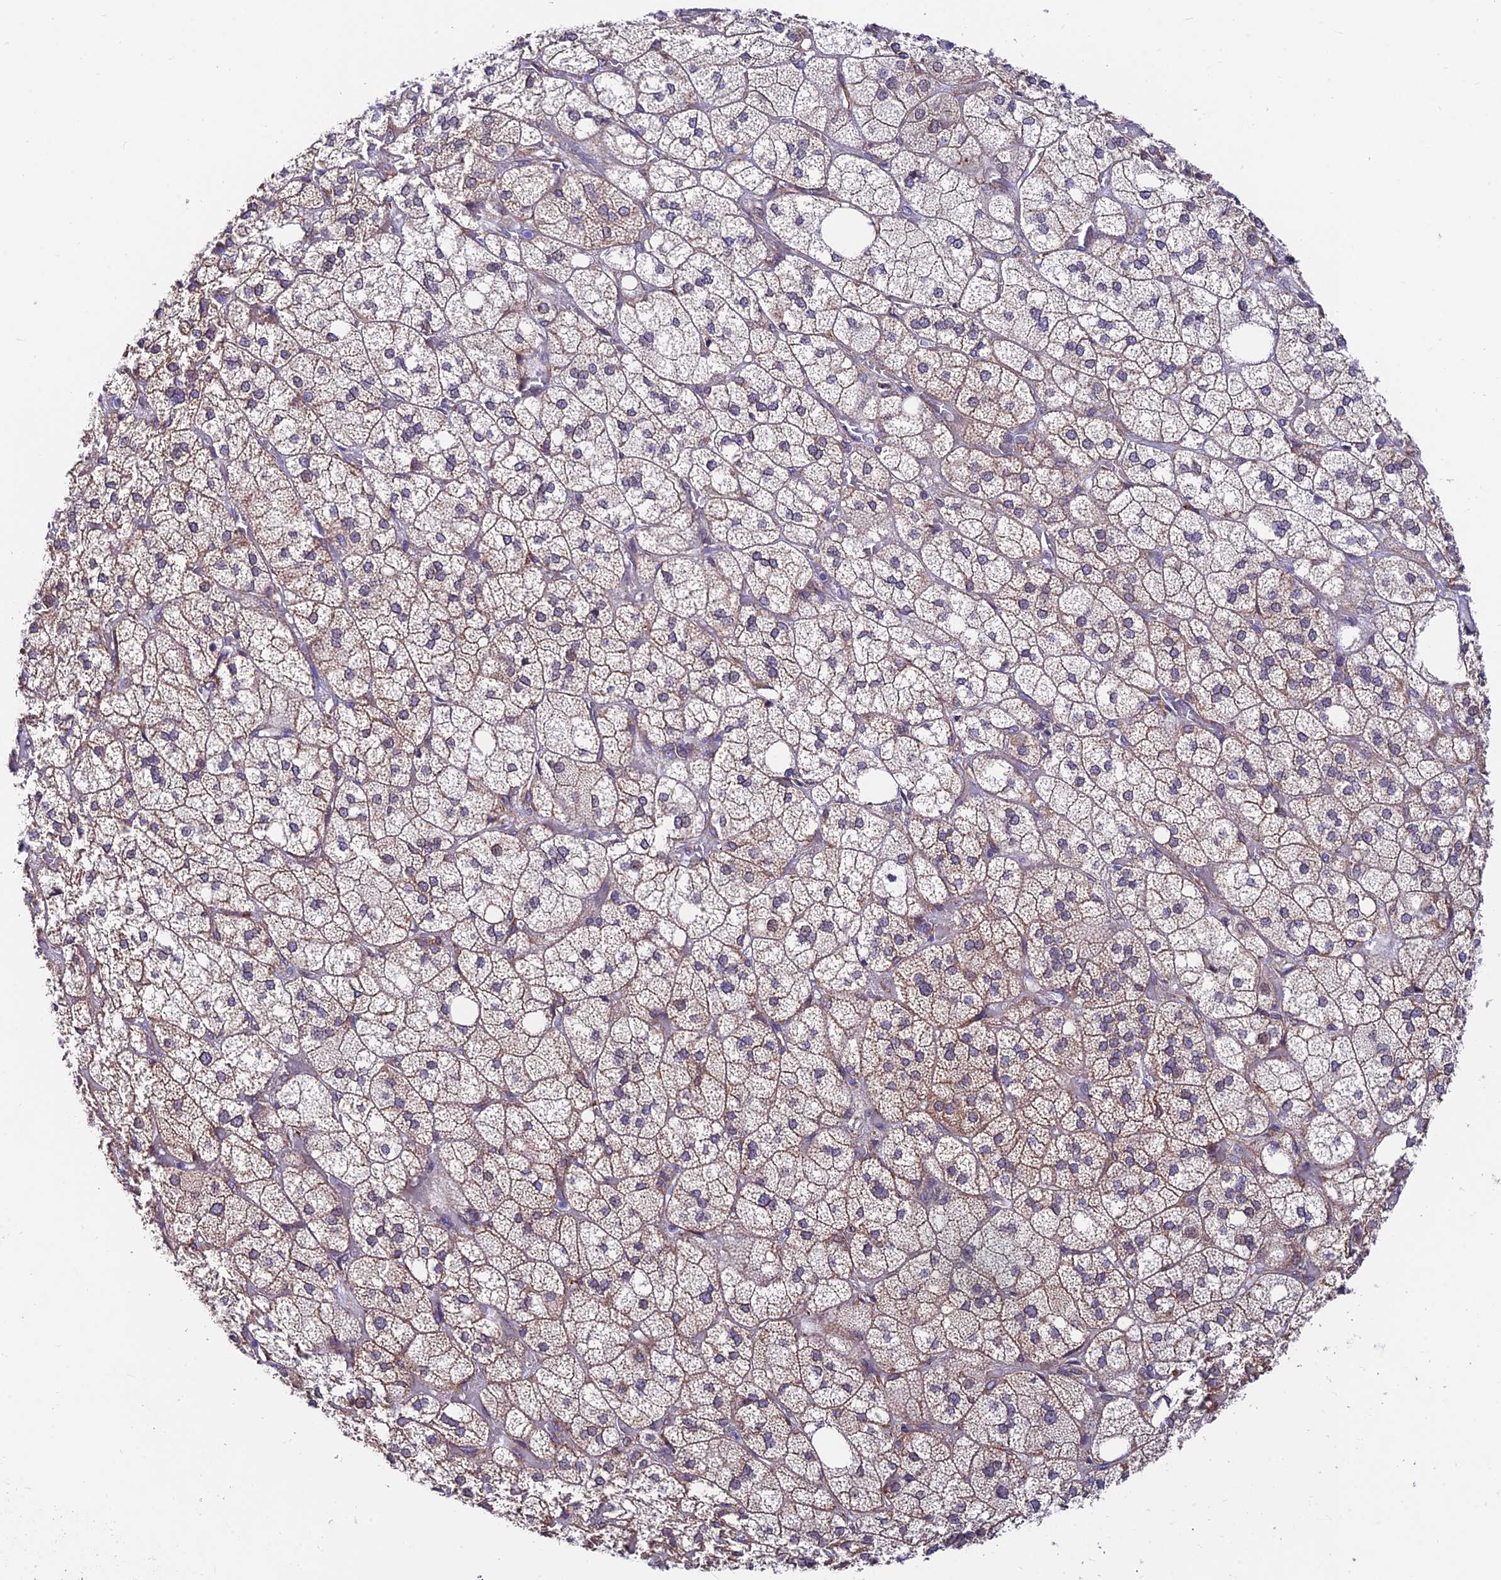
{"staining": {"intensity": "moderate", "quantity": "25%-75%", "location": "cytoplasmic/membranous"}, "tissue": "adrenal gland", "cell_type": "Glandular cells", "image_type": "normal", "snomed": [{"axis": "morphology", "description": "Normal tissue, NOS"}, {"axis": "topography", "description": "Adrenal gland"}], "caption": "The immunohistochemical stain highlights moderate cytoplasmic/membranous staining in glandular cells of benign adrenal gland. (DAB = brown stain, brightfield microscopy at high magnification).", "gene": "EXOC3L4", "patient": {"sex": "male", "age": 61}}